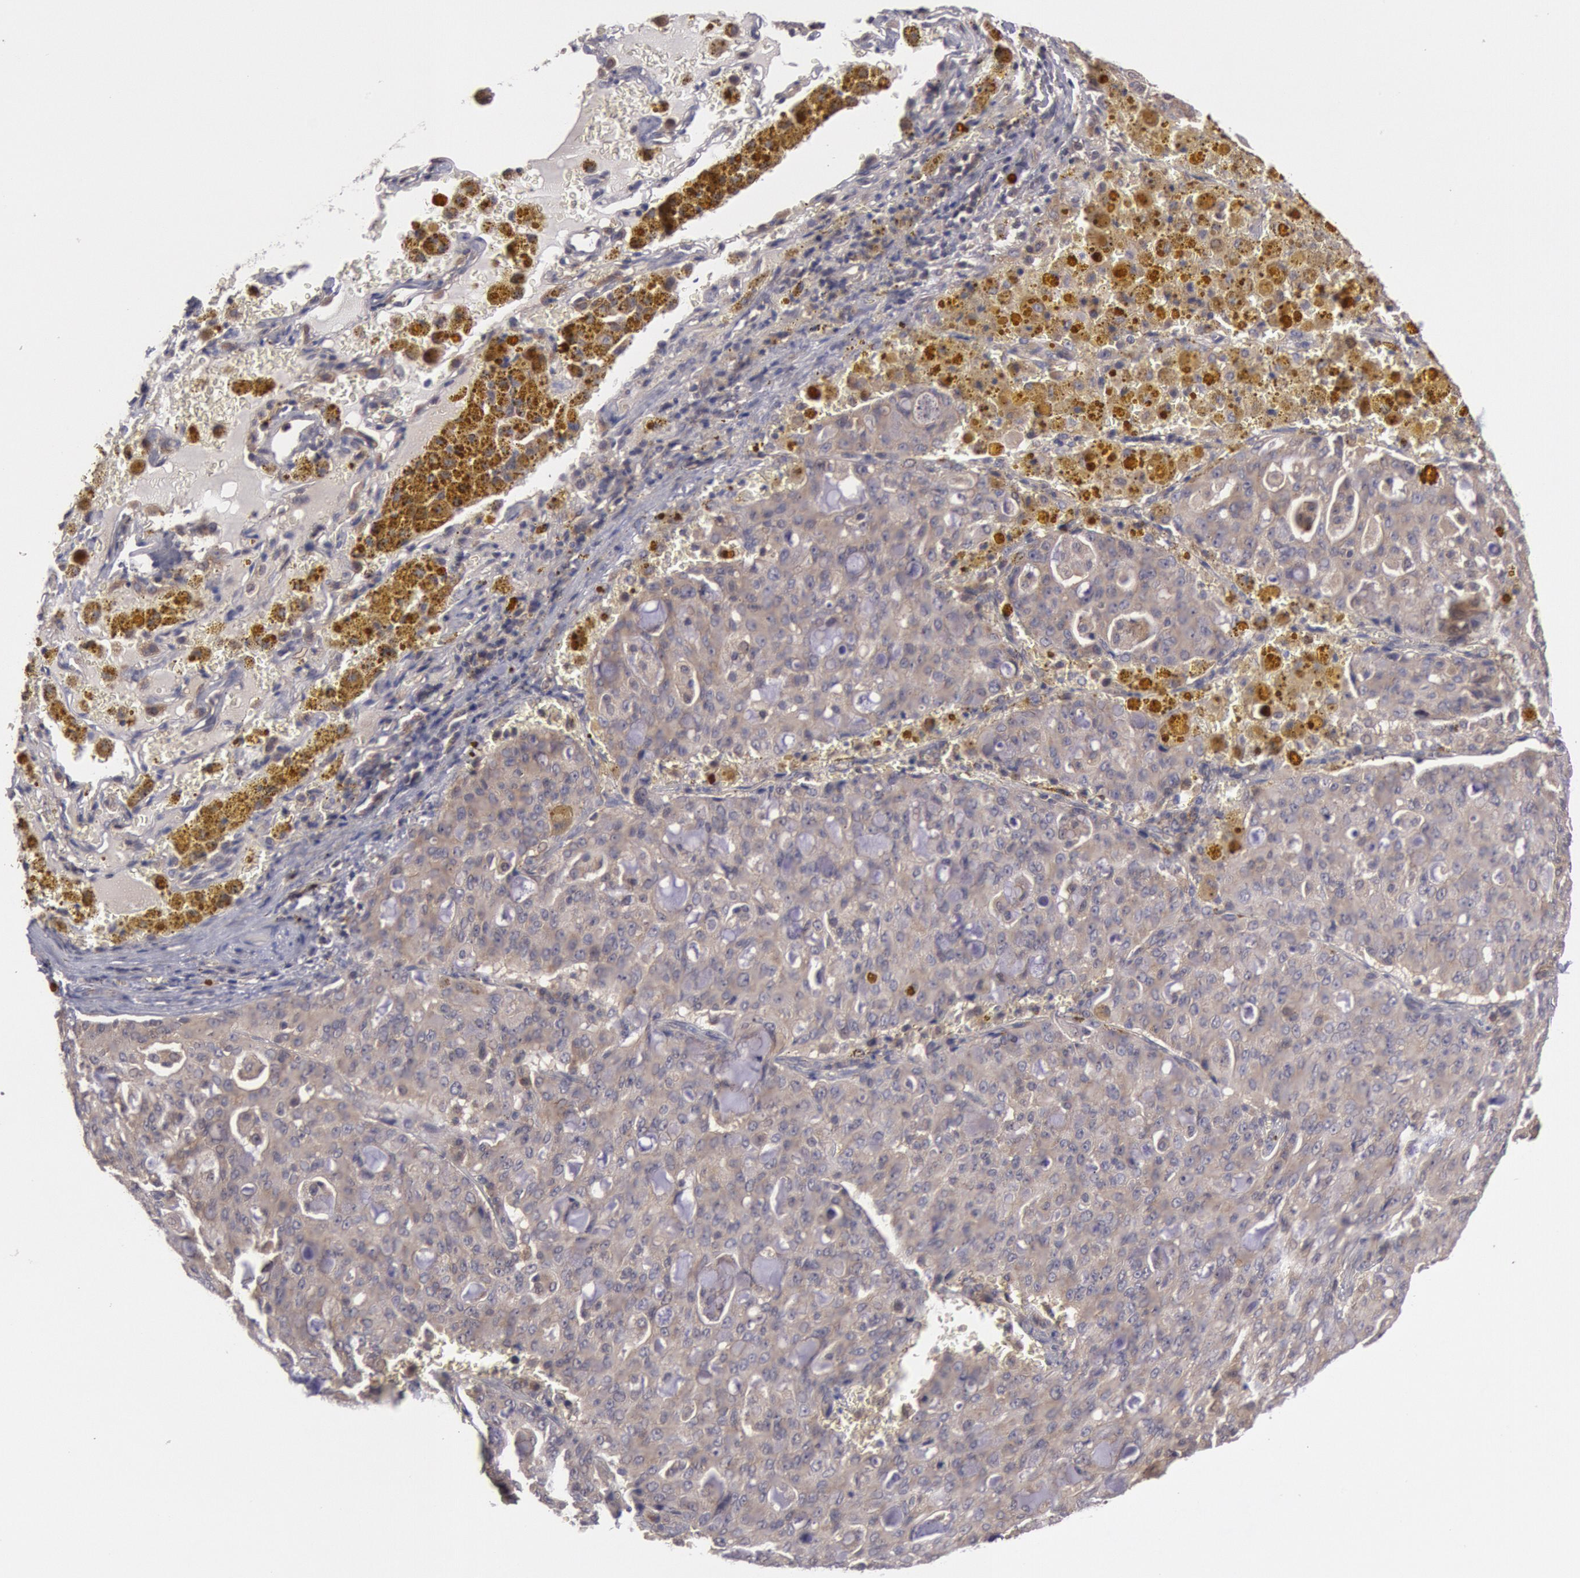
{"staining": {"intensity": "weak", "quantity": "25%-75%", "location": "cytoplasmic/membranous"}, "tissue": "lung cancer", "cell_type": "Tumor cells", "image_type": "cancer", "snomed": [{"axis": "morphology", "description": "Adenocarcinoma, NOS"}, {"axis": "topography", "description": "Lung"}], "caption": "Immunohistochemistry (IHC) of human lung adenocarcinoma exhibits low levels of weak cytoplasmic/membranous staining in approximately 25%-75% of tumor cells.", "gene": "BRAF", "patient": {"sex": "female", "age": 44}}